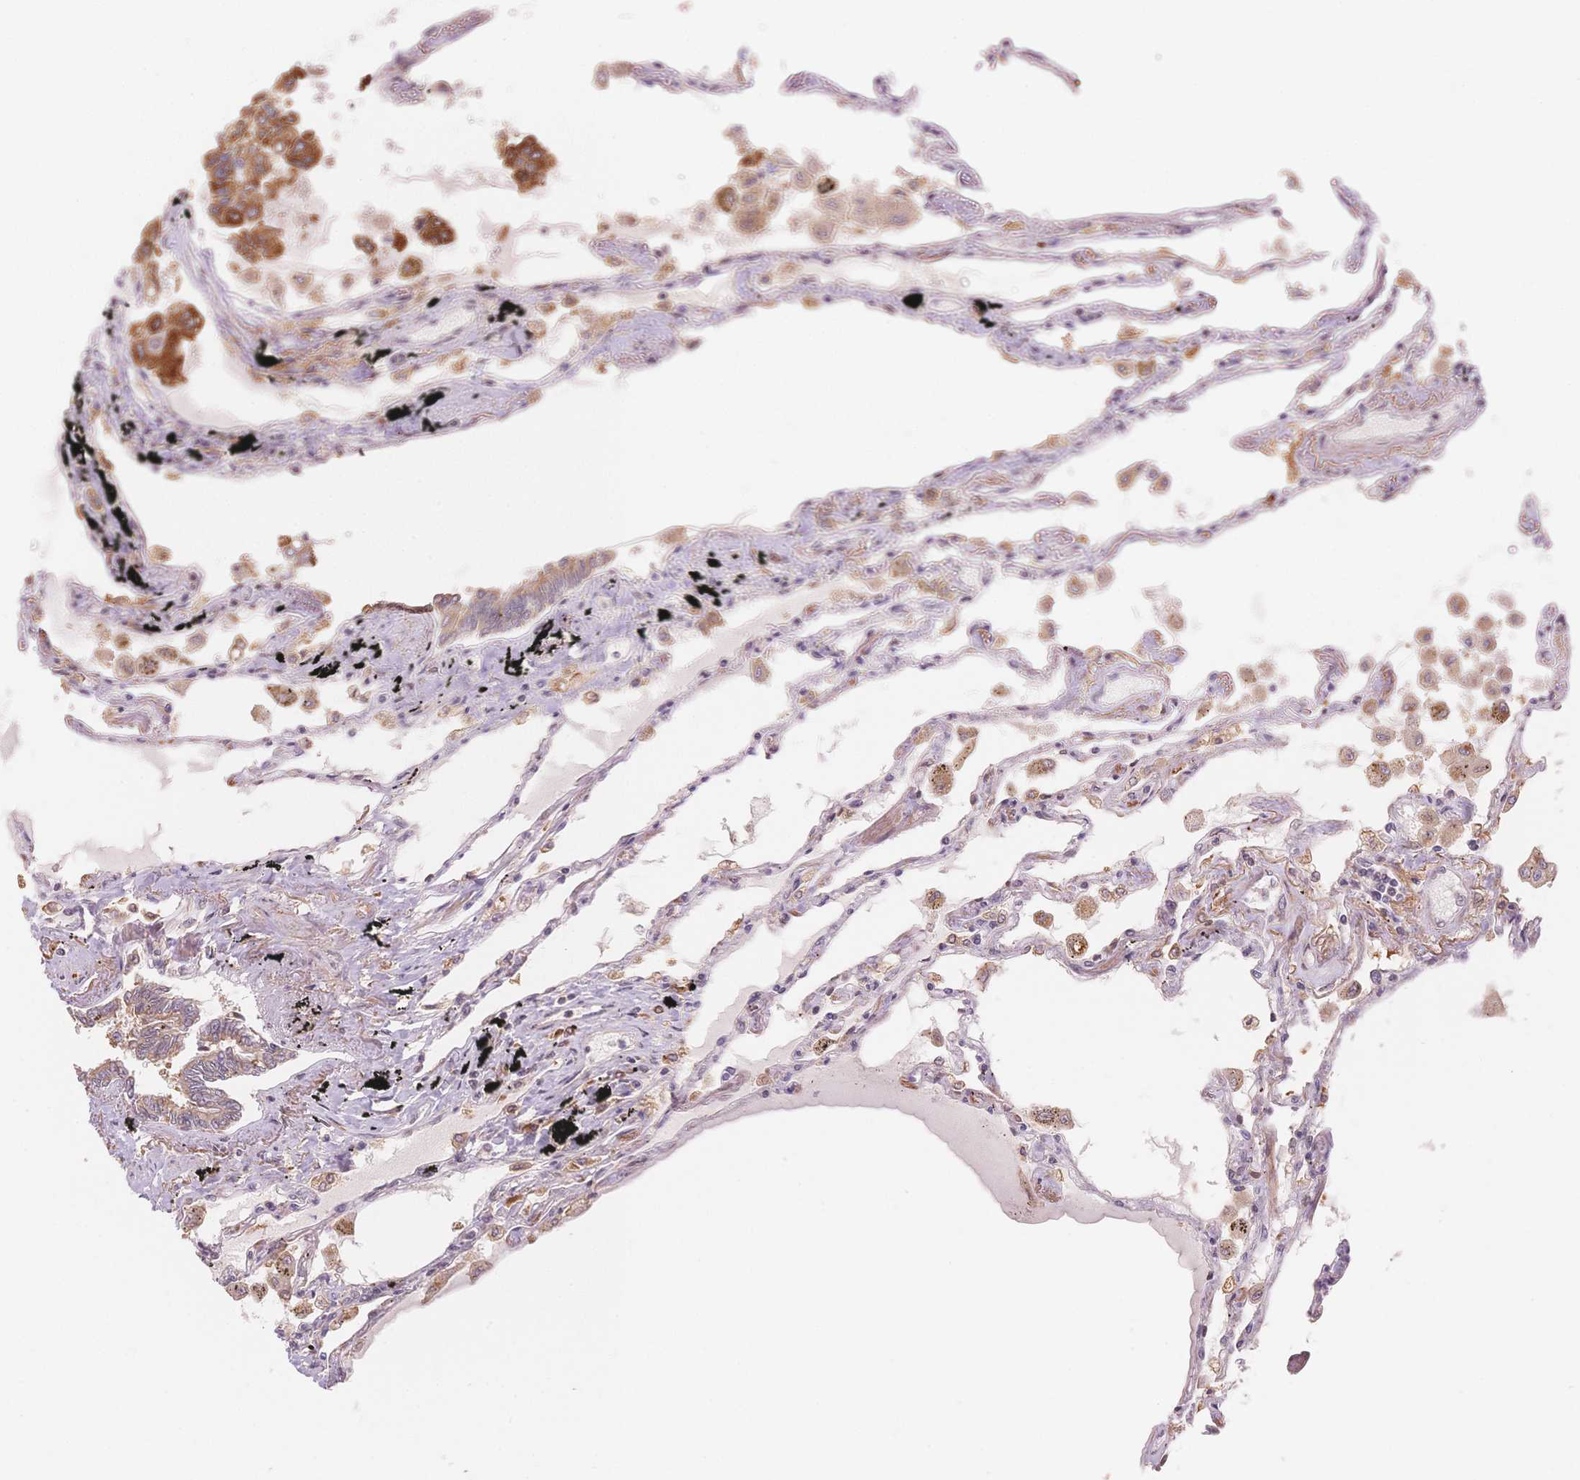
{"staining": {"intensity": "weak", "quantity": "25%-75%", "location": "cytoplasmic/membranous"}, "tissue": "lung", "cell_type": "Alveolar cells", "image_type": "normal", "snomed": [{"axis": "morphology", "description": "Normal tissue, NOS"}, {"axis": "morphology", "description": "Adenocarcinoma, NOS"}, {"axis": "topography", "description": "Cartilage tissue"}, {"axis": "topography", "description": "Lung"}], "caption": "Lung stained with a brown dye demonstrates weak cytoplasmic/membranous positive staining in about 25%-75% of alveolar cells.", "gene": "STK39", "patient": {"sex": "female", "age": 67}}